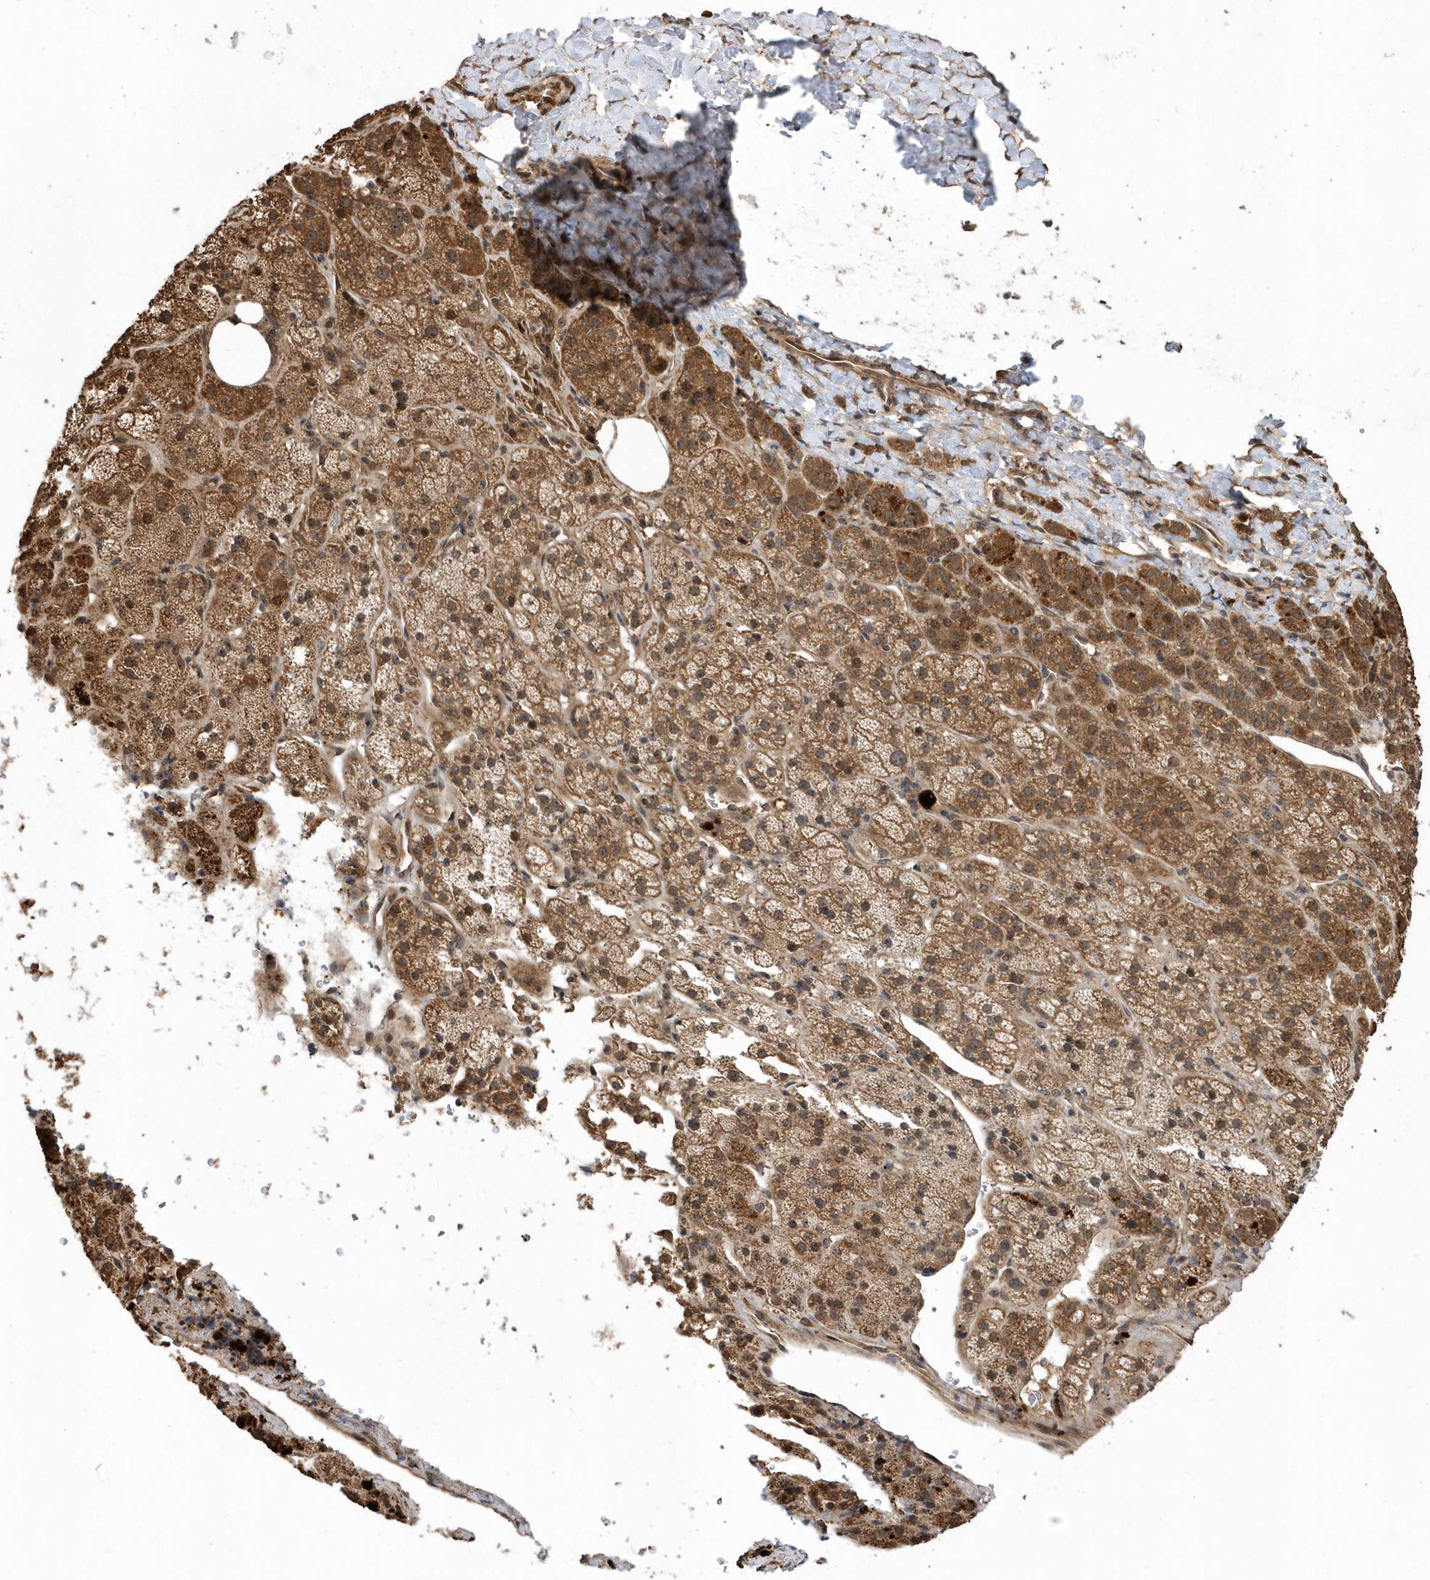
{"staining": {"intensity": "moderate", "quantity": ">75%", "location": "cytoplasmic/membranous"}, "tissue": "adrenal gland", "cell_type": "Glandular cells", "image_type": "normal", "snomed": [{"axis": "morphology", "description": "Normal tissue, NOS"}, {"axis": "topography", "description": "Adrenal gland"}], "caption": "Benign adrenal gland exhibits moderate cytoplasmic/membranous staining in approximately >75% of glandular cells Nuclei are stained in blue..", "gene": "WASHC5", "patient": {"sex": "female", "age": 57}}